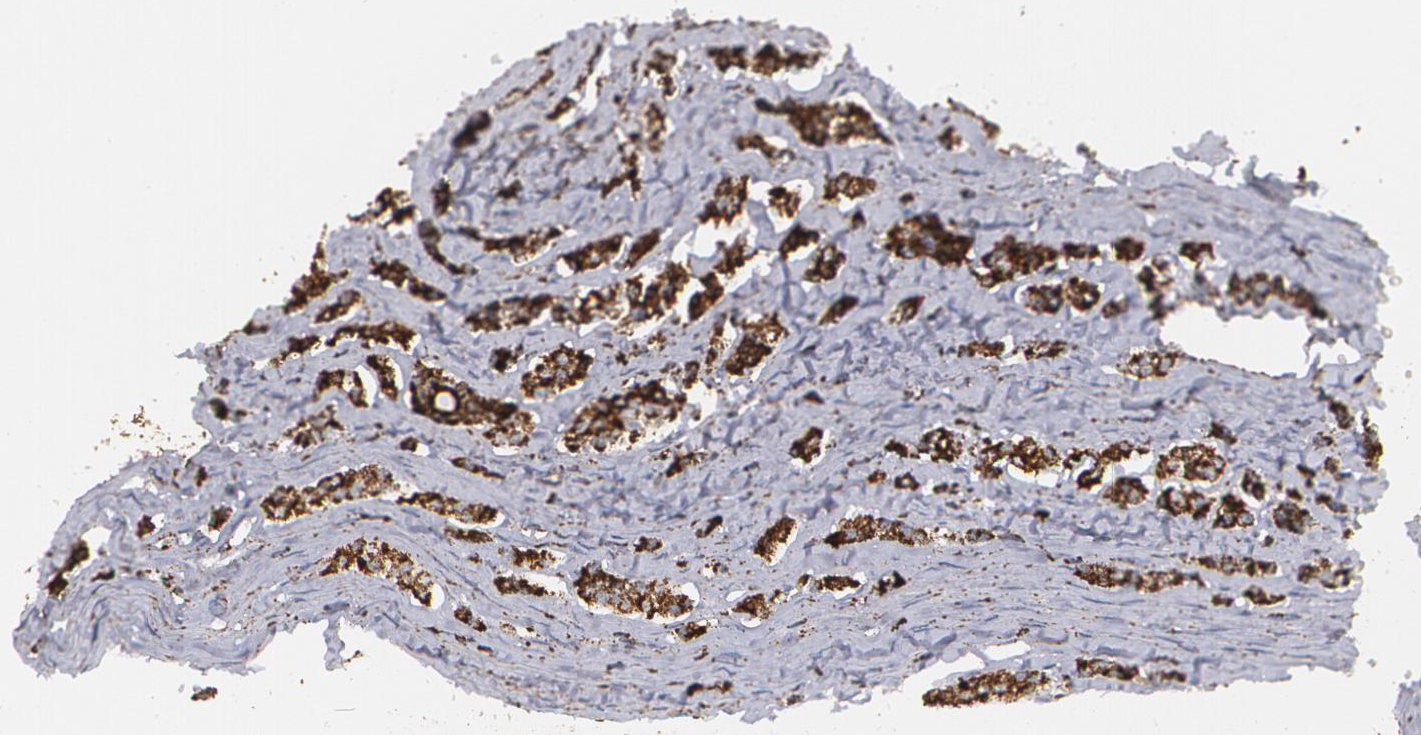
{"staining": {"intensity": "strong", "quantity": ">75%", "location": "cytoplasmic/membranous"}, "tissue": "carcinoid", "cell_type": "Tumor cells", "image_type": "cancer", "snomed": [{"axis": "morphology", "description": "Carcinoid, malignant, NOS"}, {"axis": "topography", "description": "Small intestine"}], "caption": "The image exhibits immunohistochemical staining of malignant carcinoid. There is strong cytoplasmic/membranous staining is appreciated in approximately >75% of tumor cells.", "gene": "HSPD1", "patient": {"sex": "male", "age": 63}}